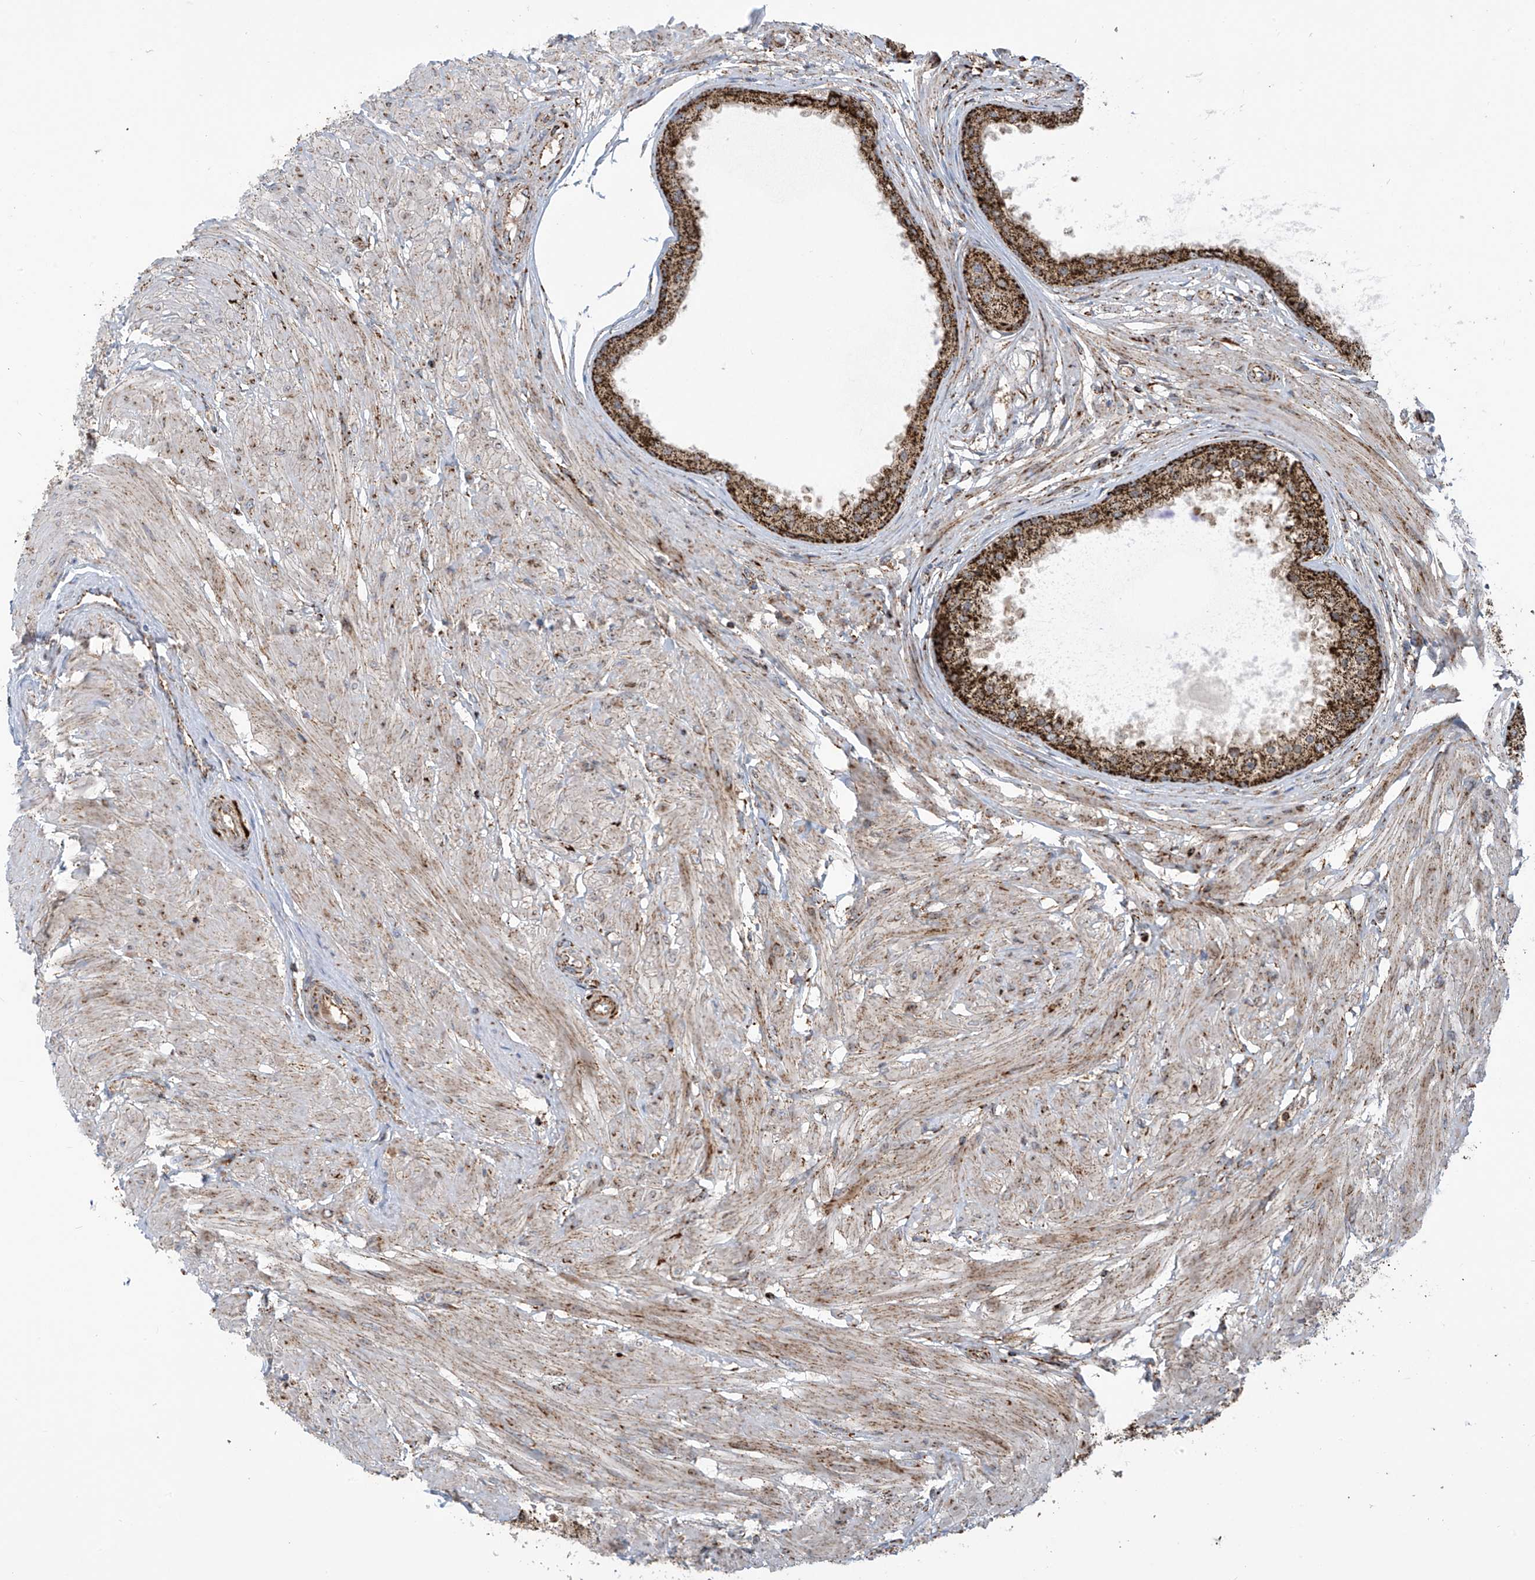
{"staining": {"intensity": "strong", "quantity": ">75%", "location": "cytoplasmic/membranous"}, "tissue": "prostate", "cell_type": "Glandular cells", "image_type": "normal", "snomed": [{"axis": "morphology", "description": "Normal tissue, NOS"}, {"axis": "topography", "description": "Prostate"}], "caption": "This histopathology image demonstrates normal prostate stained with IHC to label a protein in brown. The cytoplasmic/membranous of glandular cells show strong positivity for the protein. Nuclei are counter-stained blue.", "gene": "COX10", "patient": {"sex": "male", "age": 48}}